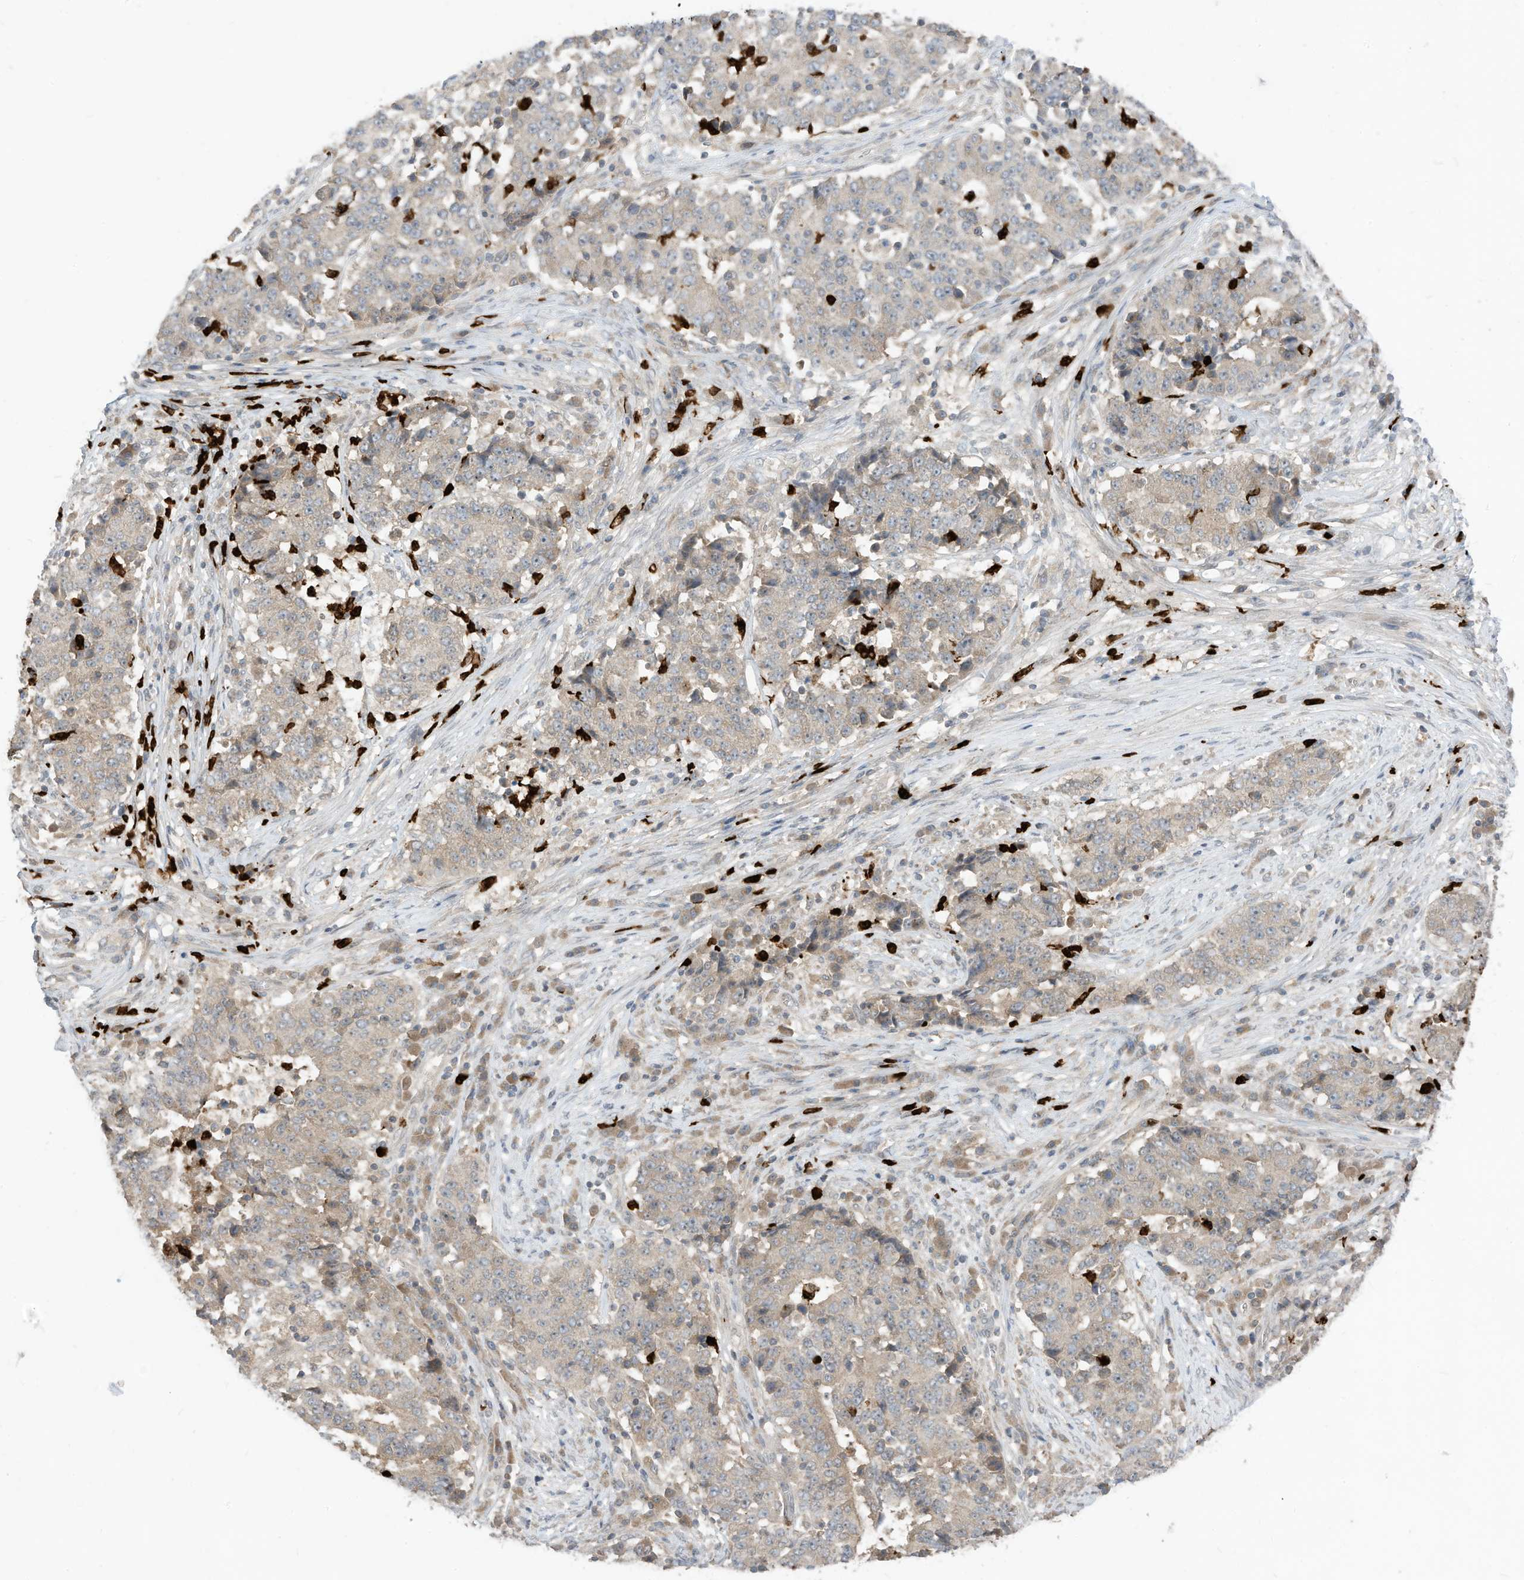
{"staining": {"intensity": "negative", "quantity": "none", "location": "none"}, "tissue": "stomach cancer", "cell_type": "Tumor cells", "image_type": "cancer", "snomed": [{"axis": "morphology", "description": "Adenocarcinoma, NOS"}, {"axis": "topography", "description": "Stomach"}], "caption": "This is a histopathology image of IHC staining of stomach cancer, which shows no expression in tumor cells.", "gene": "CNKSR1", "patient": {"sex": "male", "age": 59}}